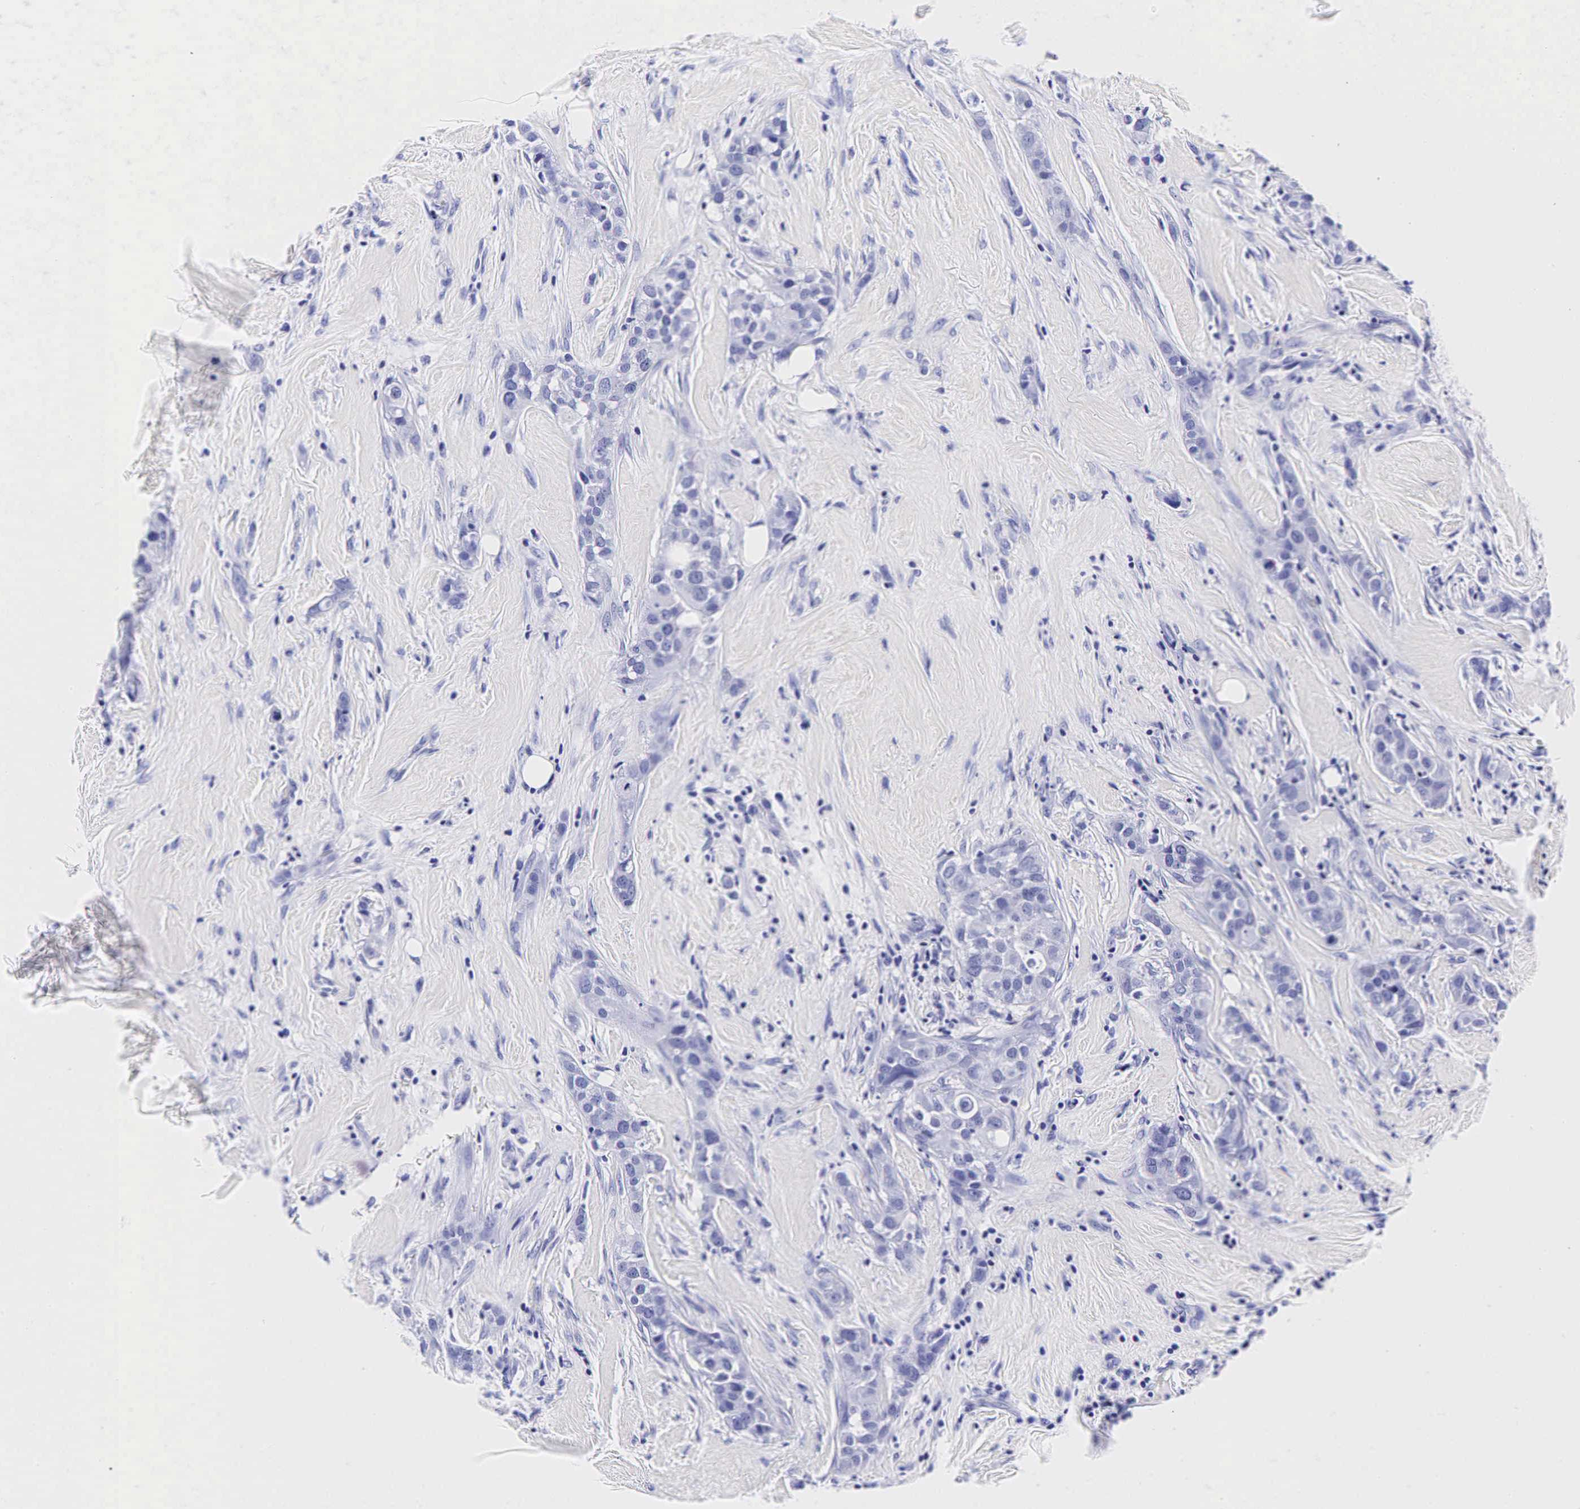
{"staining": {"intensity": "negative", "quantity": "none", "location": "none"}, "tissue": "breast cancer", "cell_type": "Tumor cells", "image_type": "cancer", "snomed": [{"axis": "morphology", "description": "Duct carcinoma"}, {"axis": "topography", "description": "Breast"}], "caption": "The immunohistochemistry image has no significant staining in tumor cells of breast cancer tissue.", "gene": "GCG", "patient": {"sex": "female", "age": 45}}